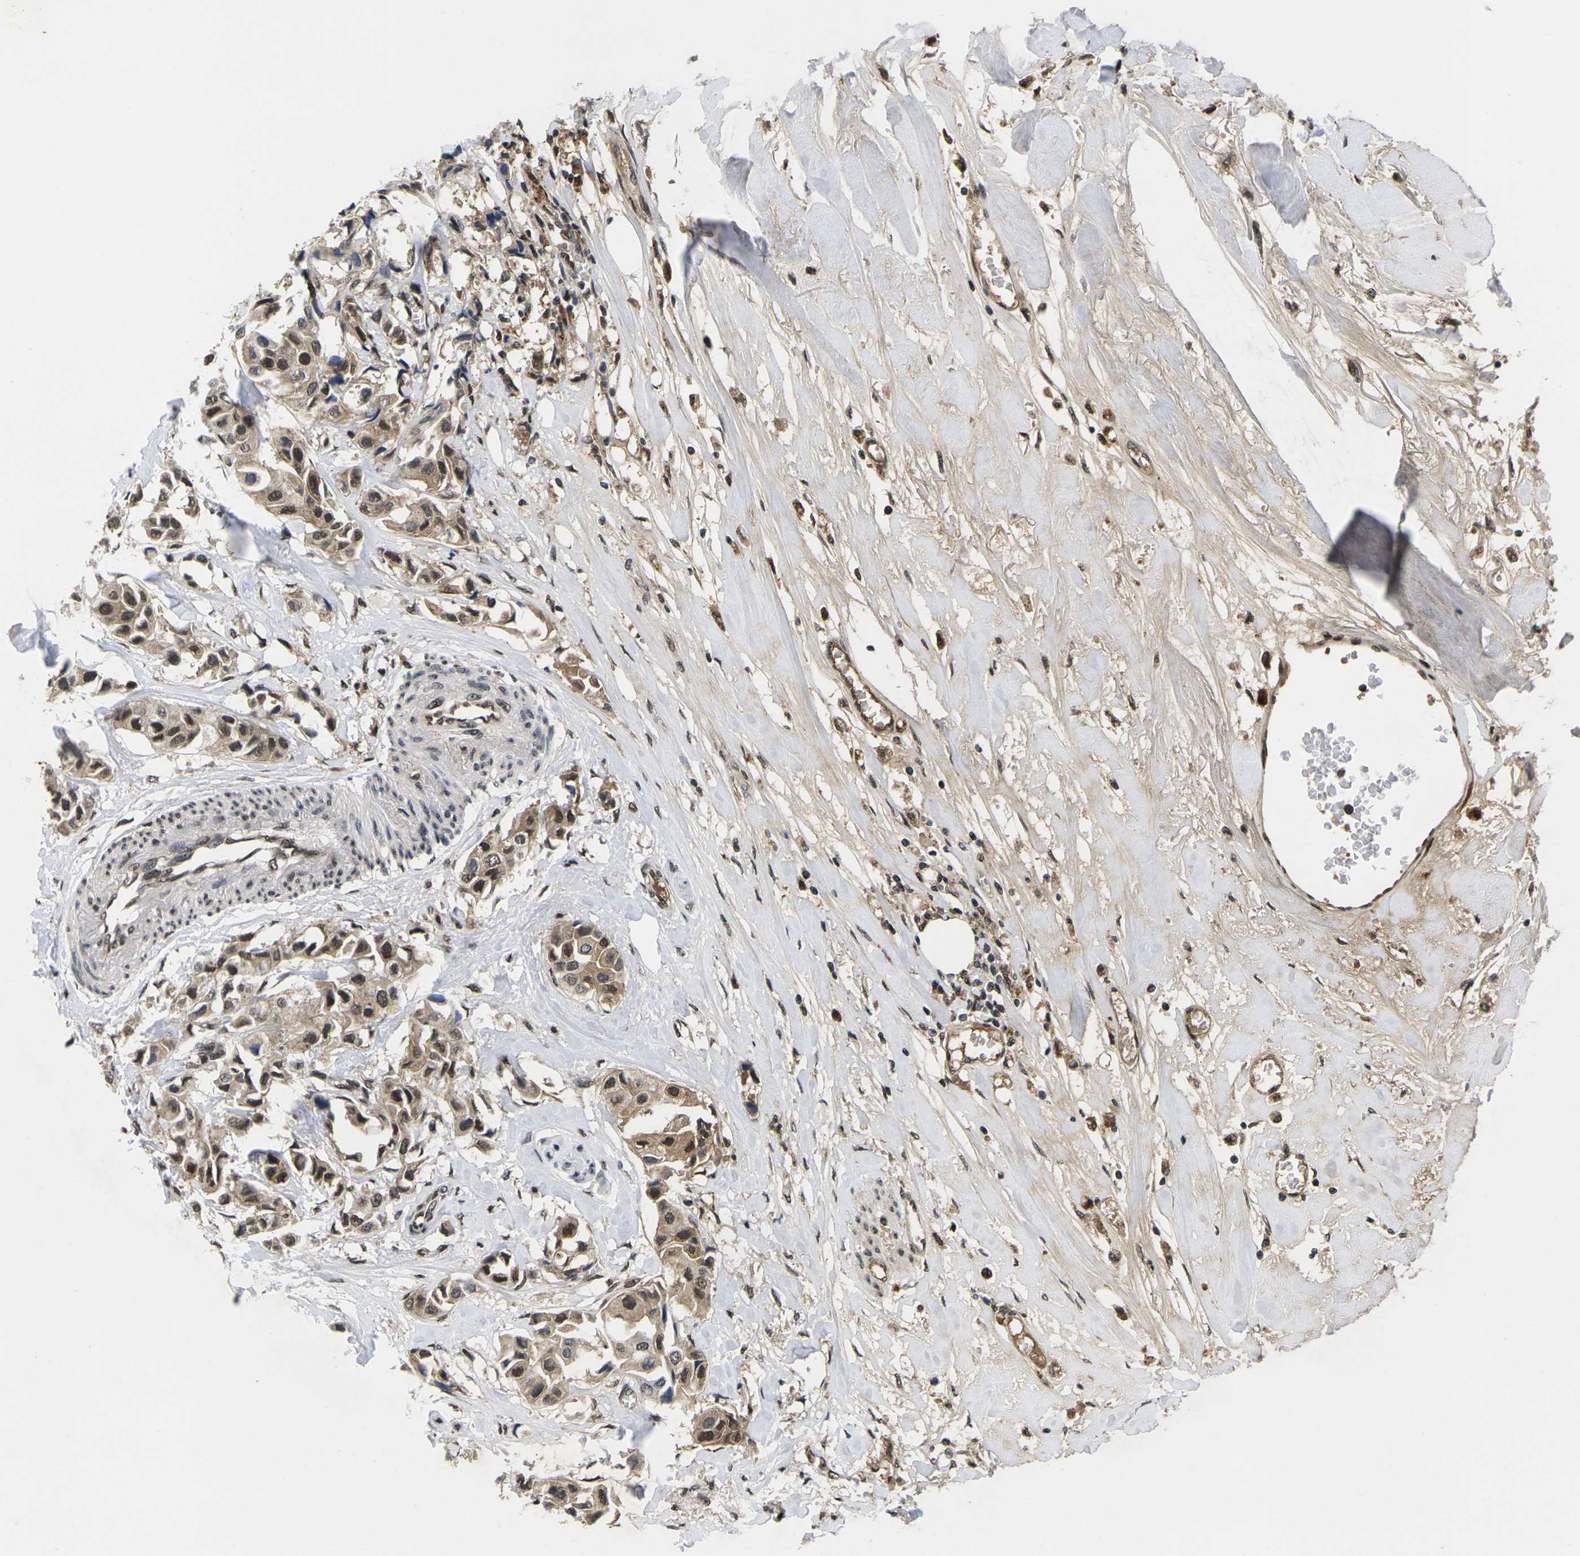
{"staining": {"intensity": "moderate", "quantity": ">75%", "location": "nuclear"}, "tissue": "breast cancer", "cell_type": "Tumor cells", "image_type": "cancer", "snomed": [{"axis": "morphology", "description": "Duct carcinoma"}, {"axis": "topography", "description": "Breast"}], "caption": "Approximately >75% of tumor cells in human invasive ductal carcinoma (breast) exhibit moderate nuclear protein staining as visualized by brown immunohistochemical staining.", "gene": "GTF2E1", "patient": {"sex": "female", "age": 80}}